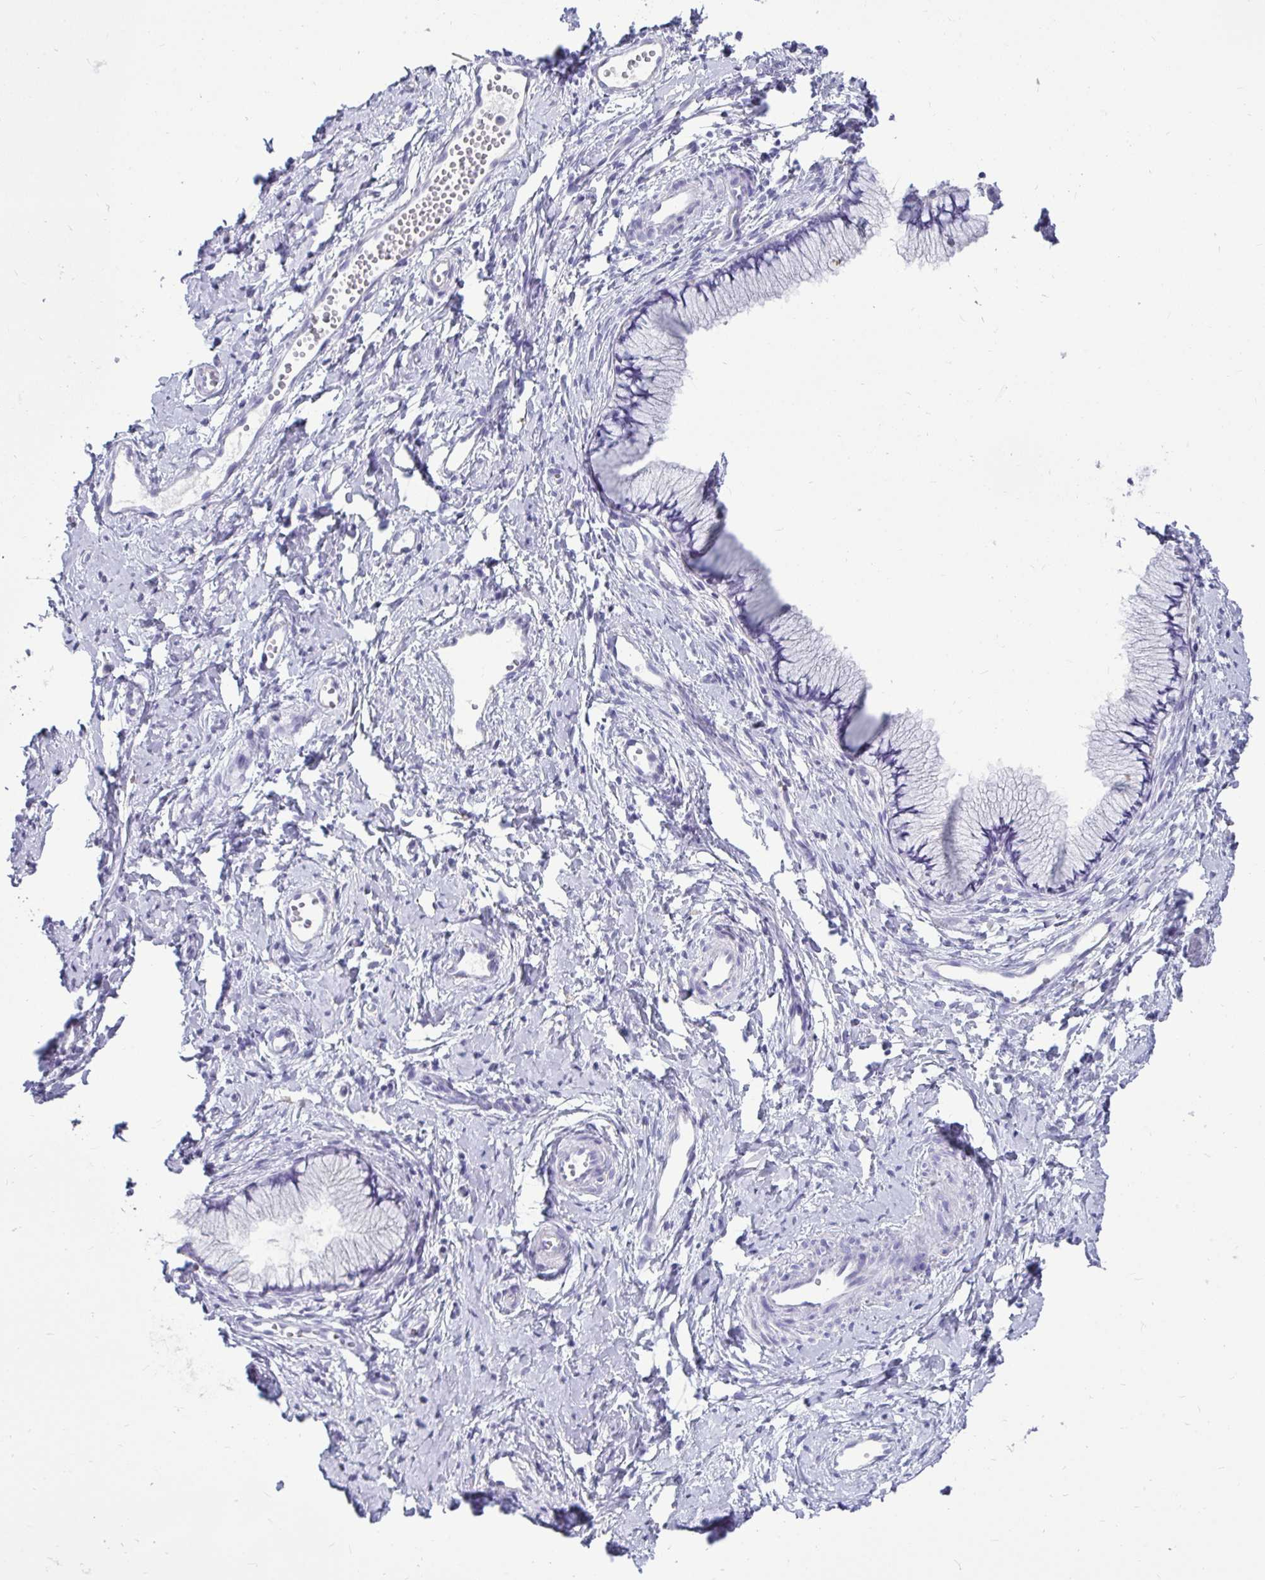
{"staining": {"intensity": "negative", "quantity": "none", "location": "none"}, "tissue": "cervix", "cell_type": "Glandular cells", "image_type": "normal", "snomed": [{"axis": "morphology", "description": "Normal tissue, NOS"}, {"axis": "topography", "description": "Cervix"}], "caption": "Glandular cells are negative for brown protein staining in benign cervix. (DAB (3,3'-diaminobenzidine) IHC visualized using brightfield microscopy, high magnification).", "gene": "CTSZ", "patient": {"sex": "female", "age": 40}}